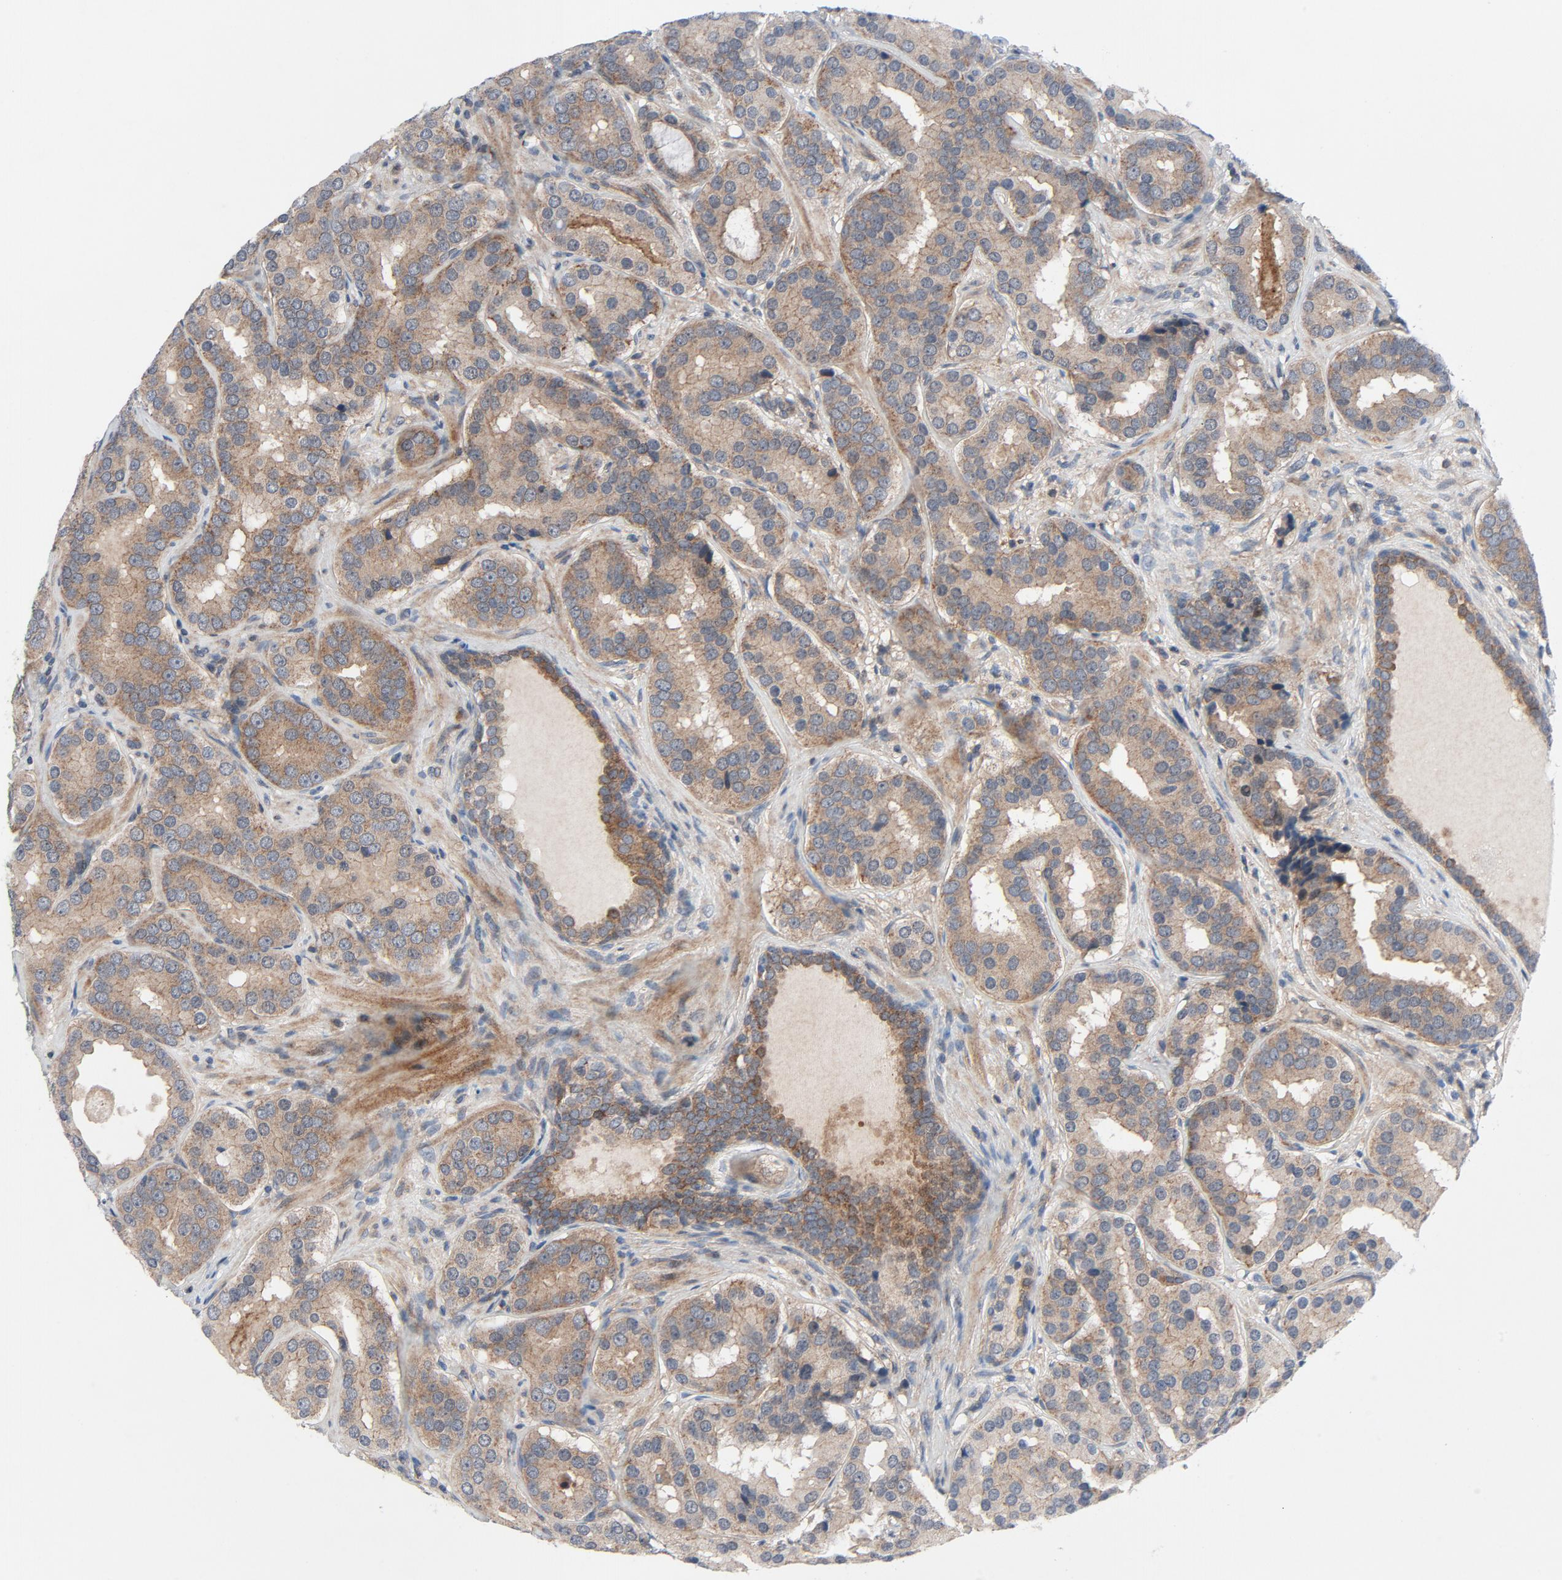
{"staining": {"intensity": "moderate", "quantity": ">75%", "location": "cytoplasmic/membranous"}, "tissue": "prostate cancer", "cell_type": "Tumor cells", "image_type": "cancer", "snomed": [{"axis": "morphology", "description": "Adenocarcinoma, Low grade"}, {"axis": "topography", "description": "Prostate"}], "caption": "A brown stain labels moderate cytoplasmic/membranous expression of a protein in human prostate low-grade adenocarcinoma tumor cells. Ihc stains the protein of interest in brown and the nuclei are stained blue.", "gene": "TSG101", "patient": {"sex": "male", "age": 59}}